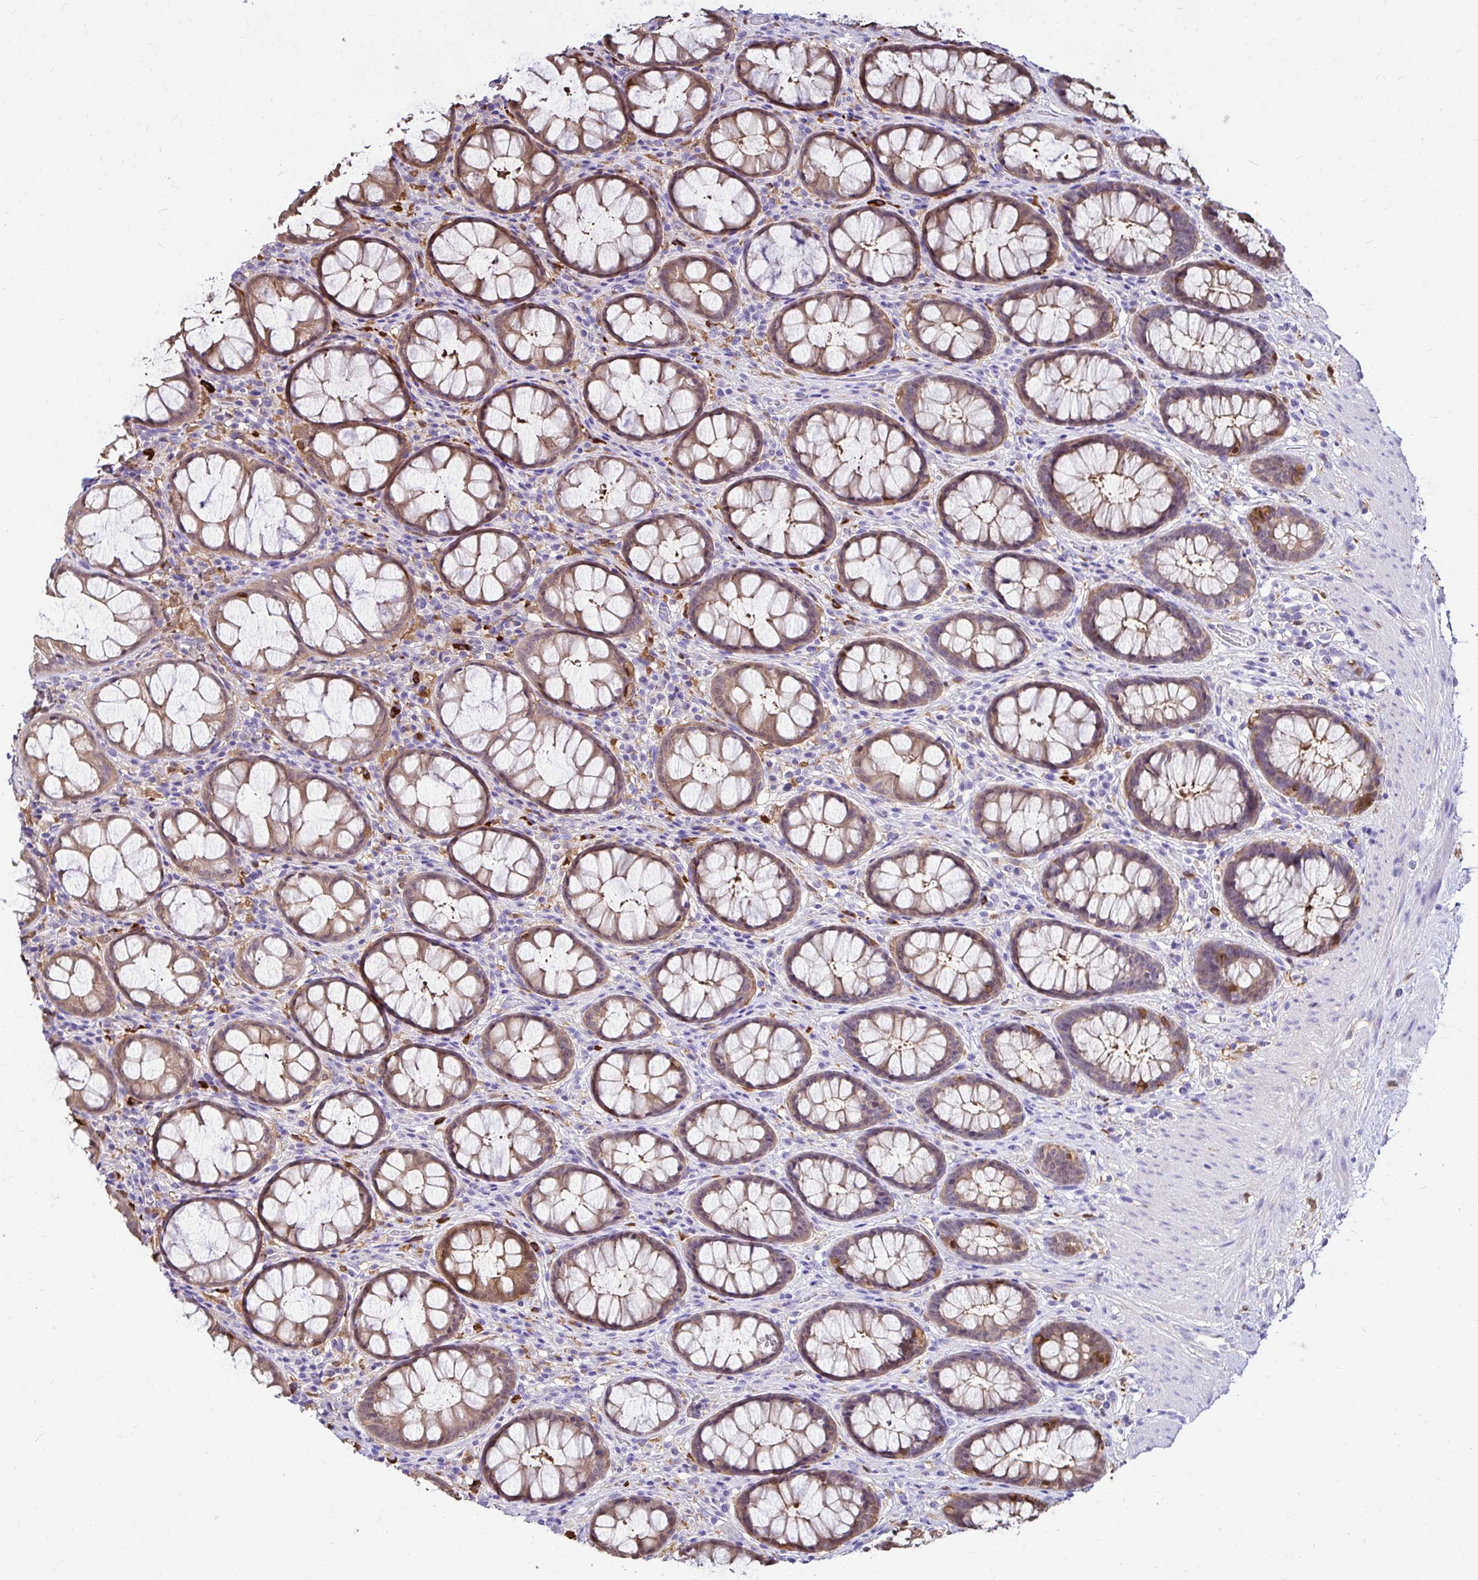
{"staining": {"intensity": "moderate", "quantity": ">75%", "location": "cytoplasmic/membranous"}, "tissue": "rectum", "cell_type": "Glandular cells", "image_type": "normal", "snomed": [{"axis": "morphology", "description": "Normal tissue, NOS"}, {"axis": "topography", "description": "Rectum"}], "caption": "High-magnification brightfield microscopy of benign rectum stained with DAB (3,3'-diaminobenzidine) (brown) and counterstained with hematoxylin (blue). glandular cells exhibit moderate cytoplasmic/membranous positivity is appreciated in approximately>75% of cells.", "gene": "IDH1", "patient": {"sex": "male", "age": 72}}